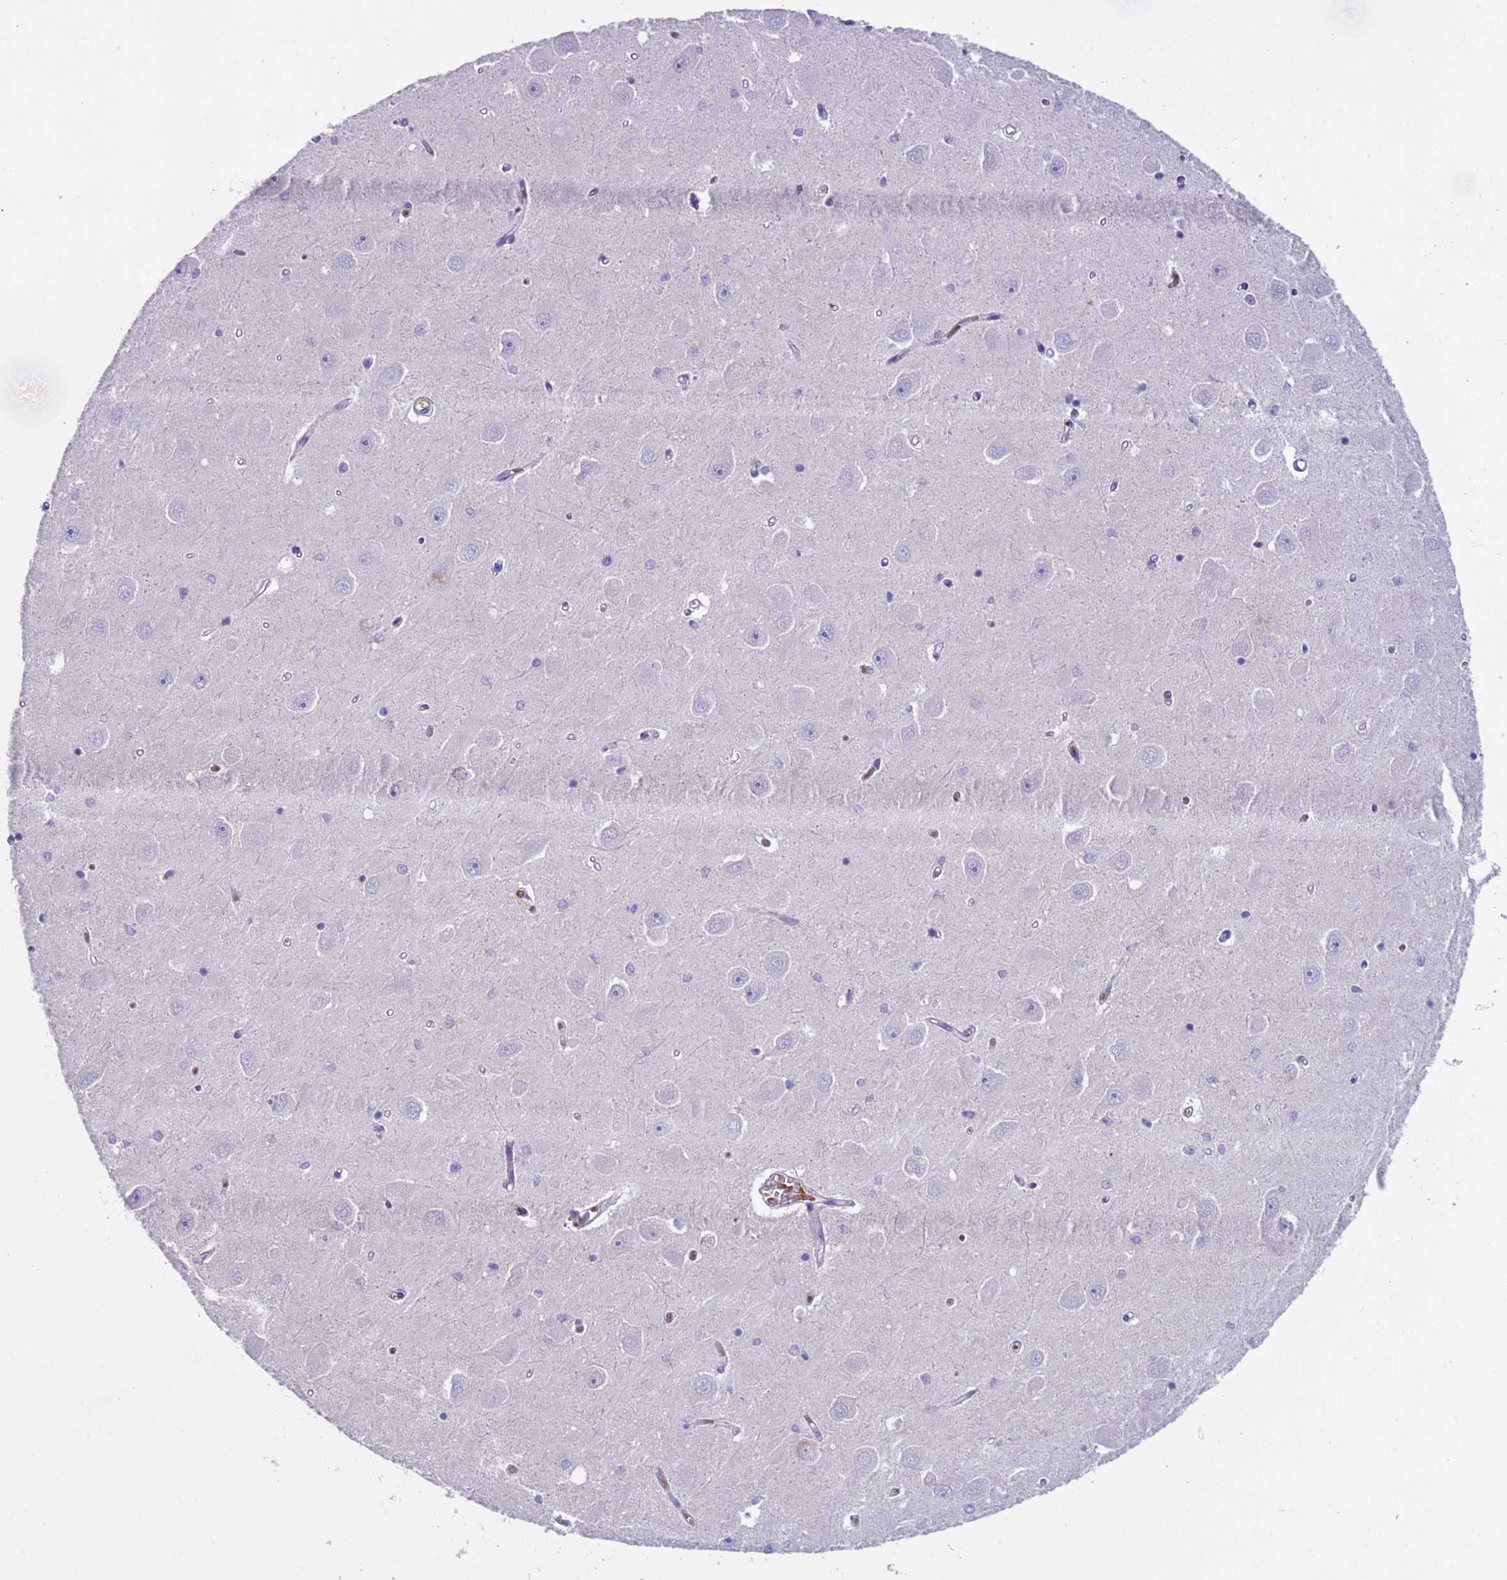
{"staining": {"intensity": "negative", "quantity": "none", "location": "none"}, "tissue": "hippocampus", "cell_type": "Glial cells", "image_type": "normal", "snomed": [{"axis": "morphology", "description": "Normal tissue, NOS"}, {"axis": "topography", "description": "Hippocampus"}], "caption": "Immunohistochemical staining of unremarkable human hippocampus reveals no significant positivity in glial cells. (DAB immunohistochemistry (IHC) with hematoxylin counter stain).", "gene": "KBTBD3", "patient": {"sex": "male", "age": 45}}